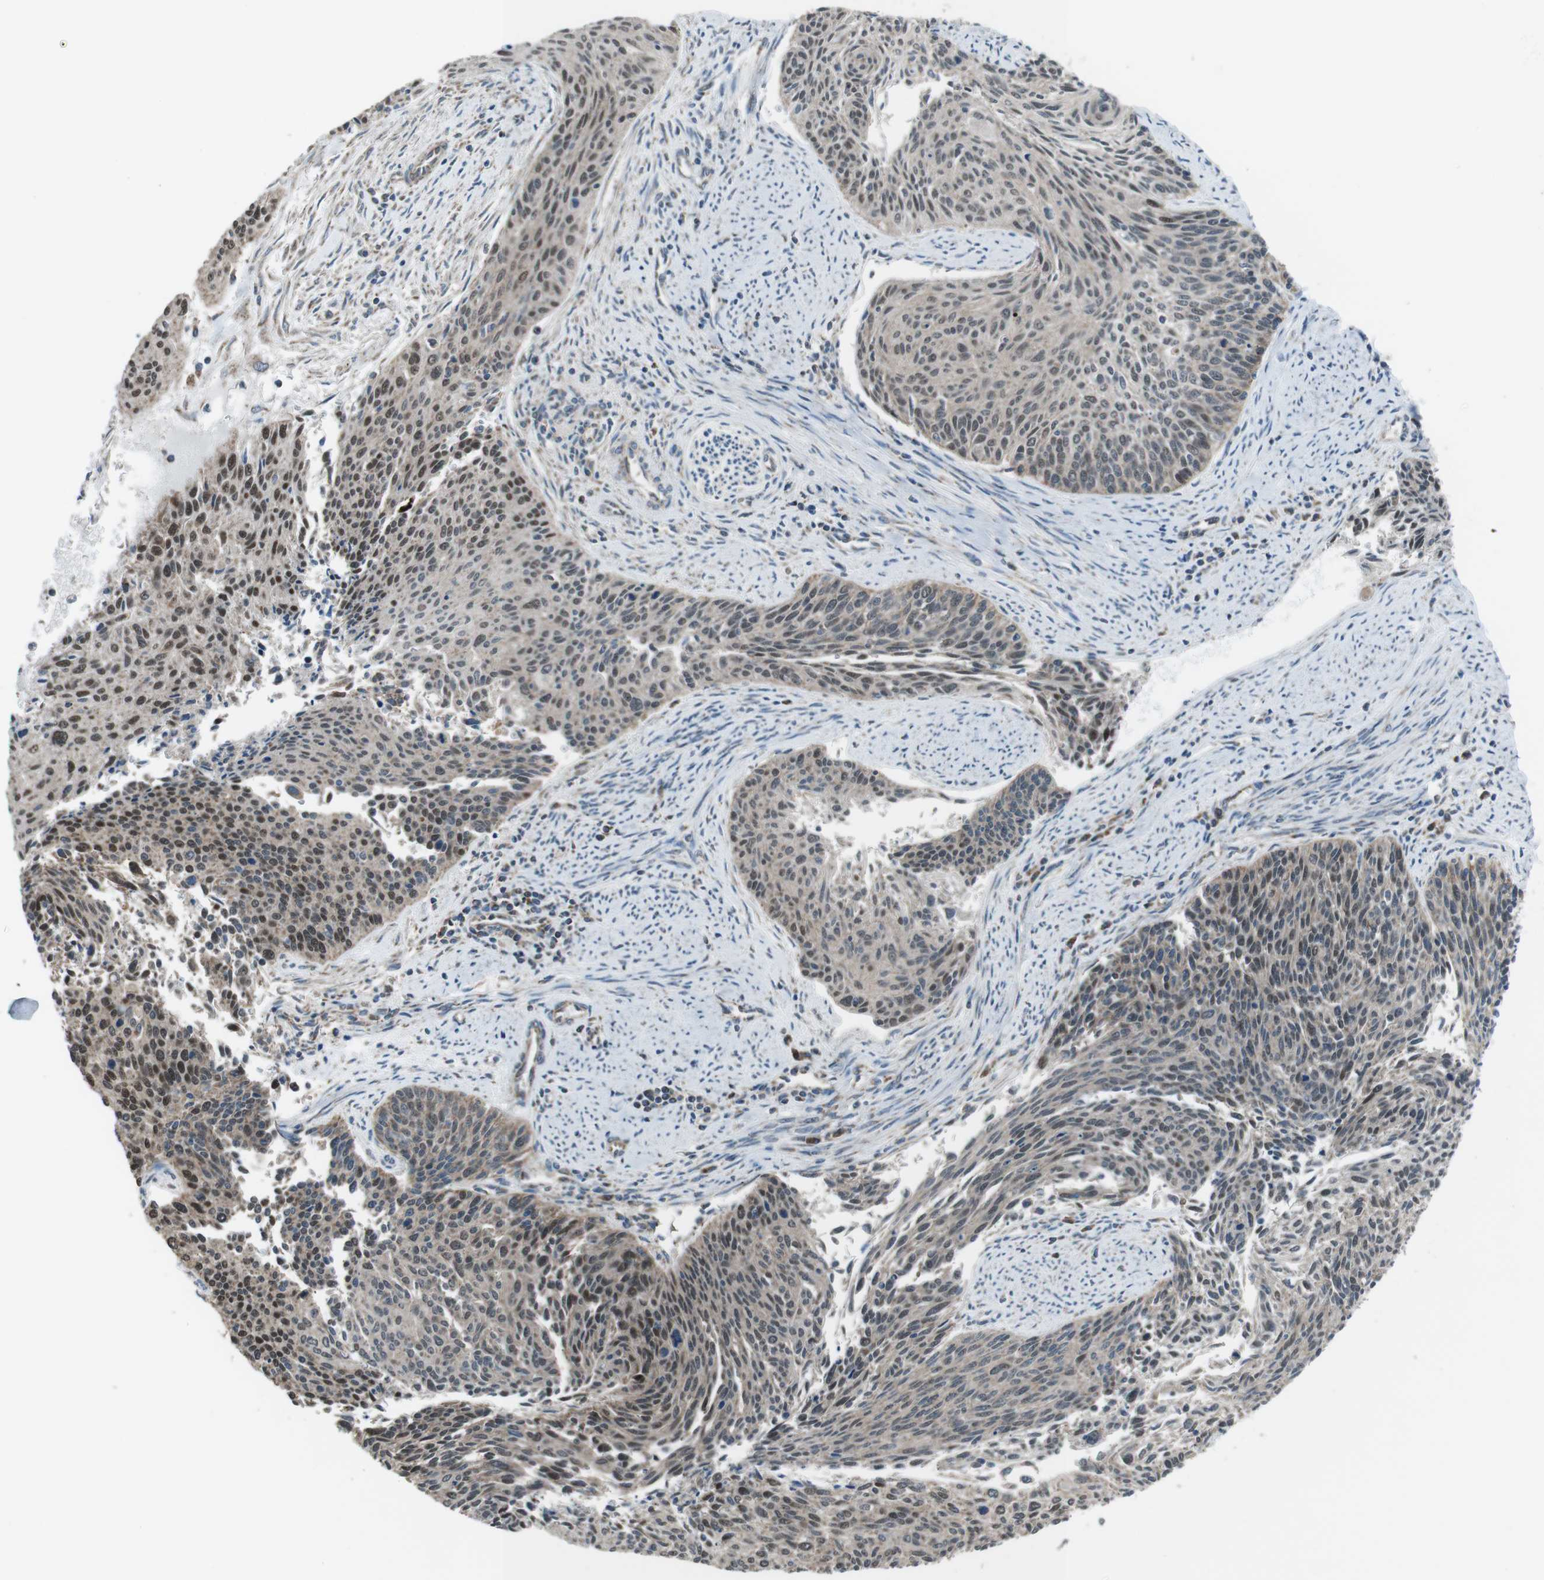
{"staining": {"intensity": "weak", "quantity": ">75%", "location": "cytoplasmic/membranous,nuclear"}, "tissue": "cervical cancer", "cell_type": "Tumor cells", "image_type": "cancer", "snomed": [{"axis": "morphology", "description": "Squamous cell carcinoma, NOS"}, {"axis": "topography", "description": "Cervix"}], "caption": "Weak cytoplasmic/membranous and nuclear expression is appreciated in about >75% of tumor cells in squamous cell carcinoma (cervical).", "gene": "GIMAP8", "patient": {"sex": "female", "age": 55}}